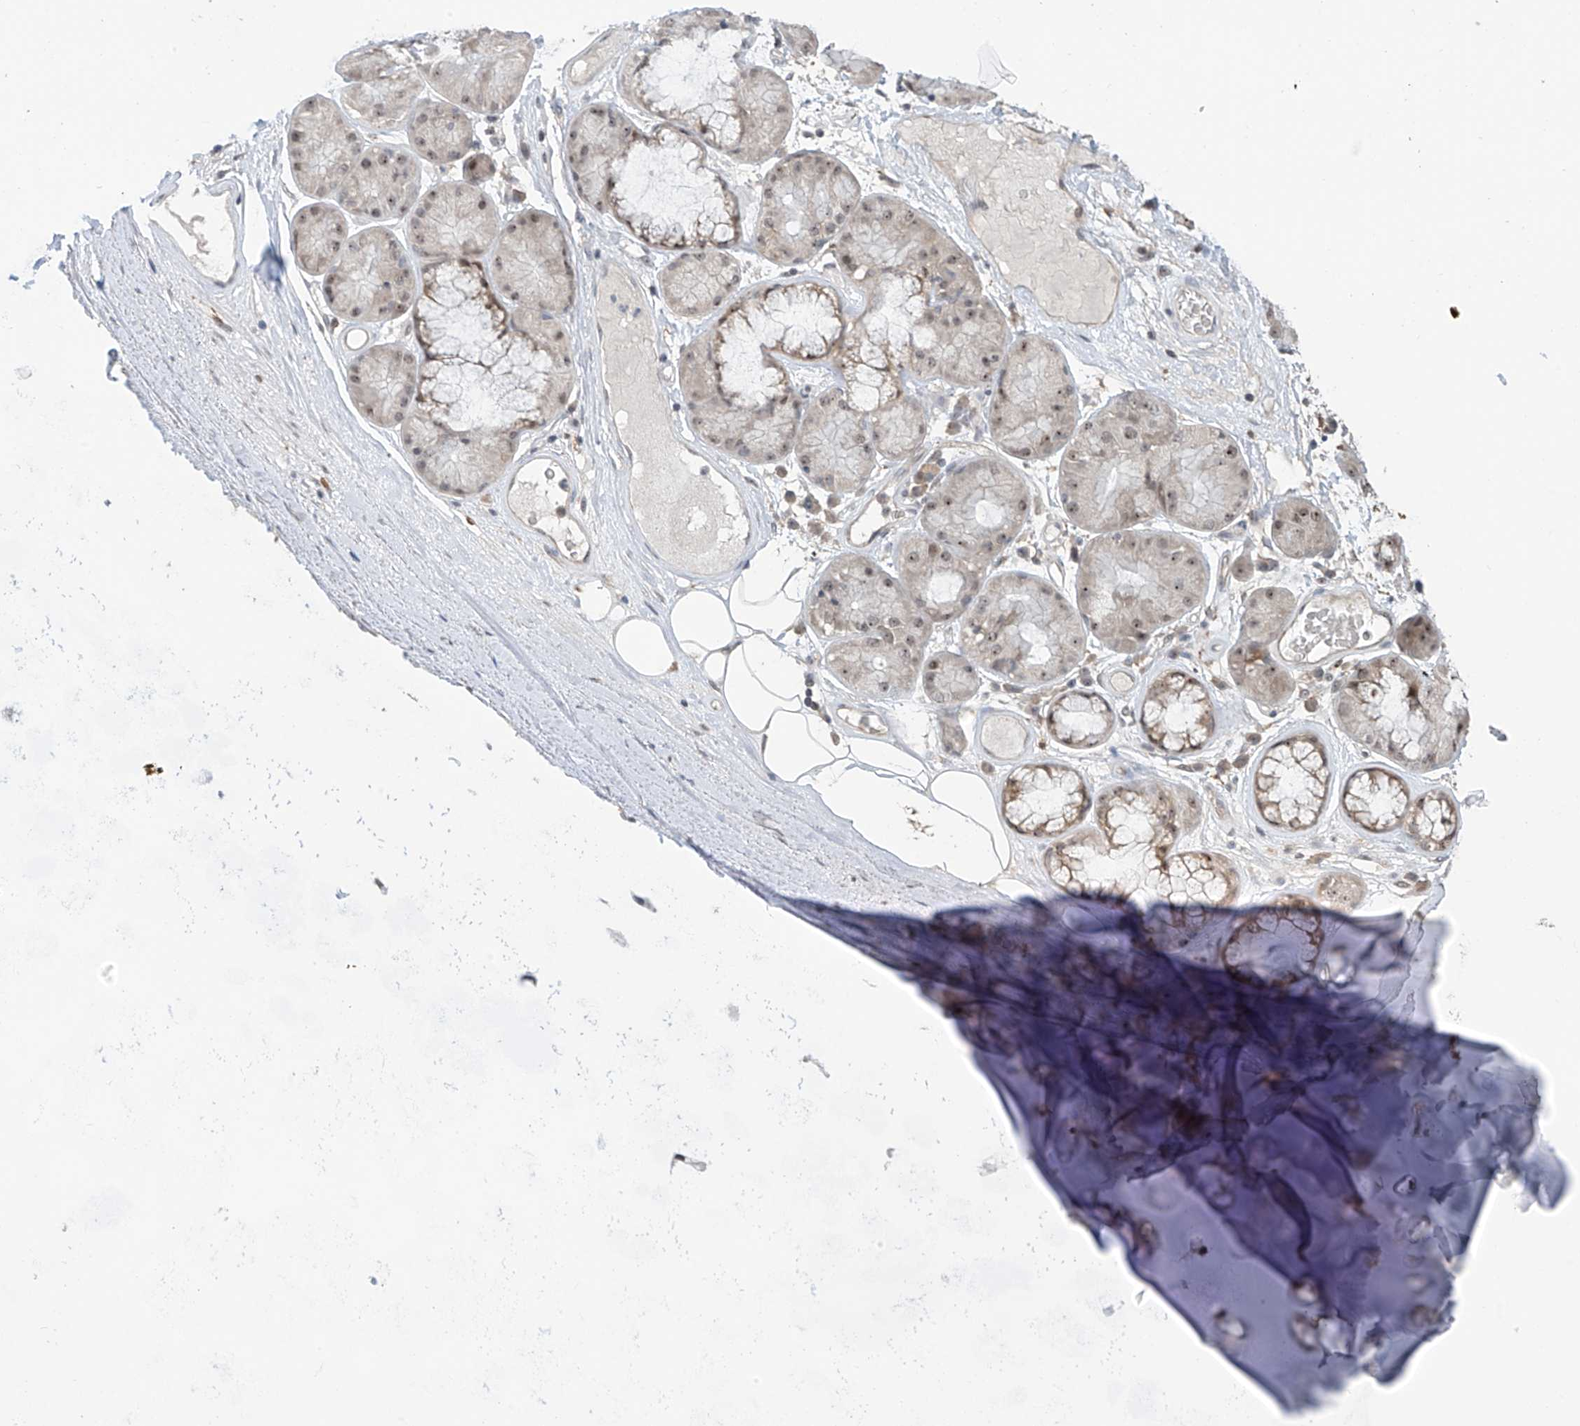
{"staining": {"intensity": "weak", "quantity": "25%-75%", "location": "cytoplasmic/membranous"}, "tissue": "adipose tissue", "cell_type": "Adipocytes", "image_type": "normal", "snomed": [{"axis": "morphology", "description": "Normal tissue, NOS"}, {"axis": "morphology", "description": "Squamous cell carcinoma, NOS"}, {"axis": "topography", "description": "Lymph node"}, {"axis": "topography", "description": "Bronchus"}, {"axis": "topography", "description": "Lung"}], "caption": "The immunohistochemical stain highlights weak cytoplasmic/membranous expression in adipocytes of benign adipose tissue.", "gene": "C1orf131", "patient": {"sex": "male", "age": 66}}